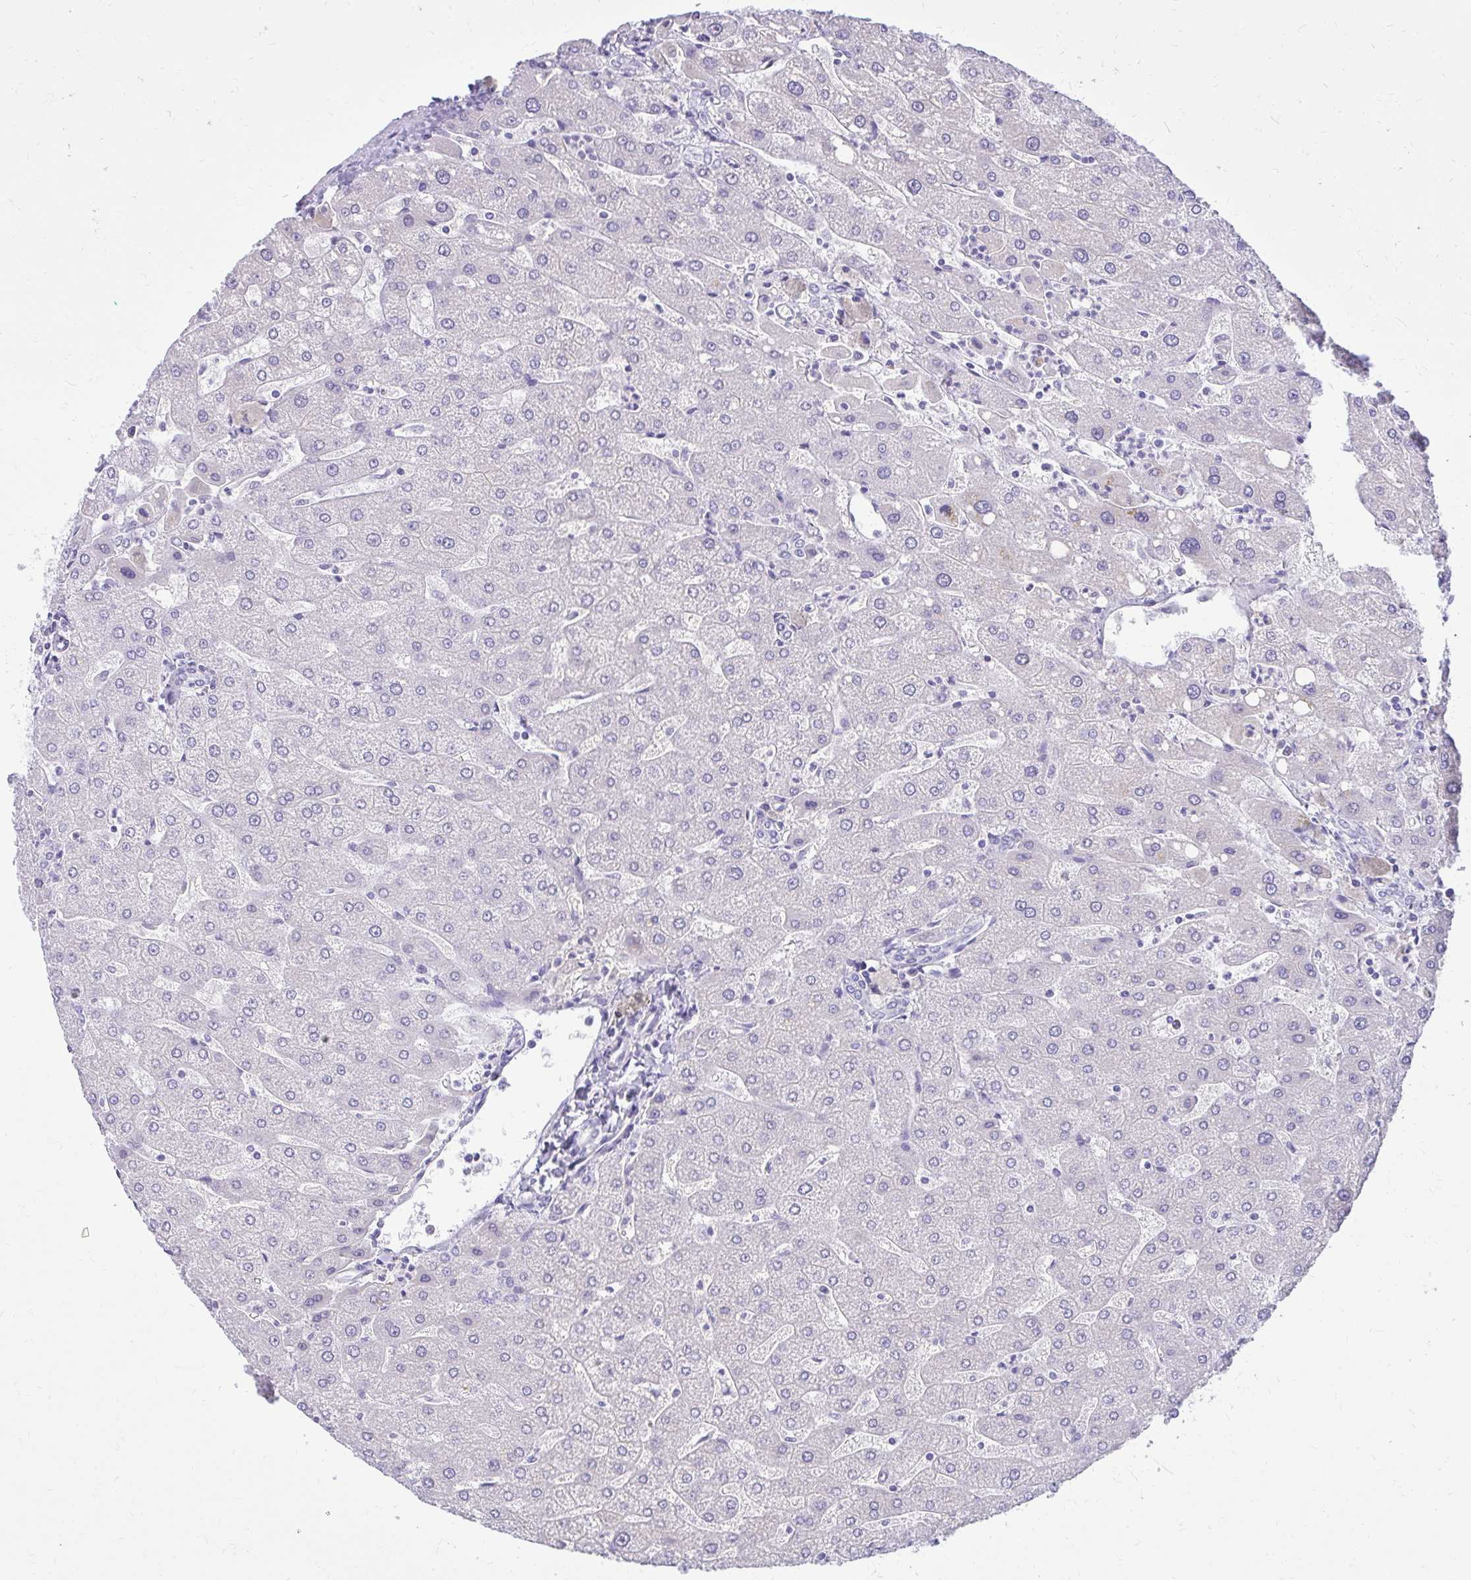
{"staining": {"intensity": "negative", "quantity": "none", "location": "none"}, "tissue": "liver", "cell_type": "Cholangiocytes", "image_type": "normal", "snomed": [{"axis": "morphology", "description": "Normal tissue, NOS"}, {"axis": "topography", "description": "Liver"}], "caption": "Cholangiocytes show no significant staining in normal liver. (DAB immunohistochemistry (IHC) with hematoxylin counter stain).", "gene": "PRAP1", "patient": {"sex": "male", "age": 67}}